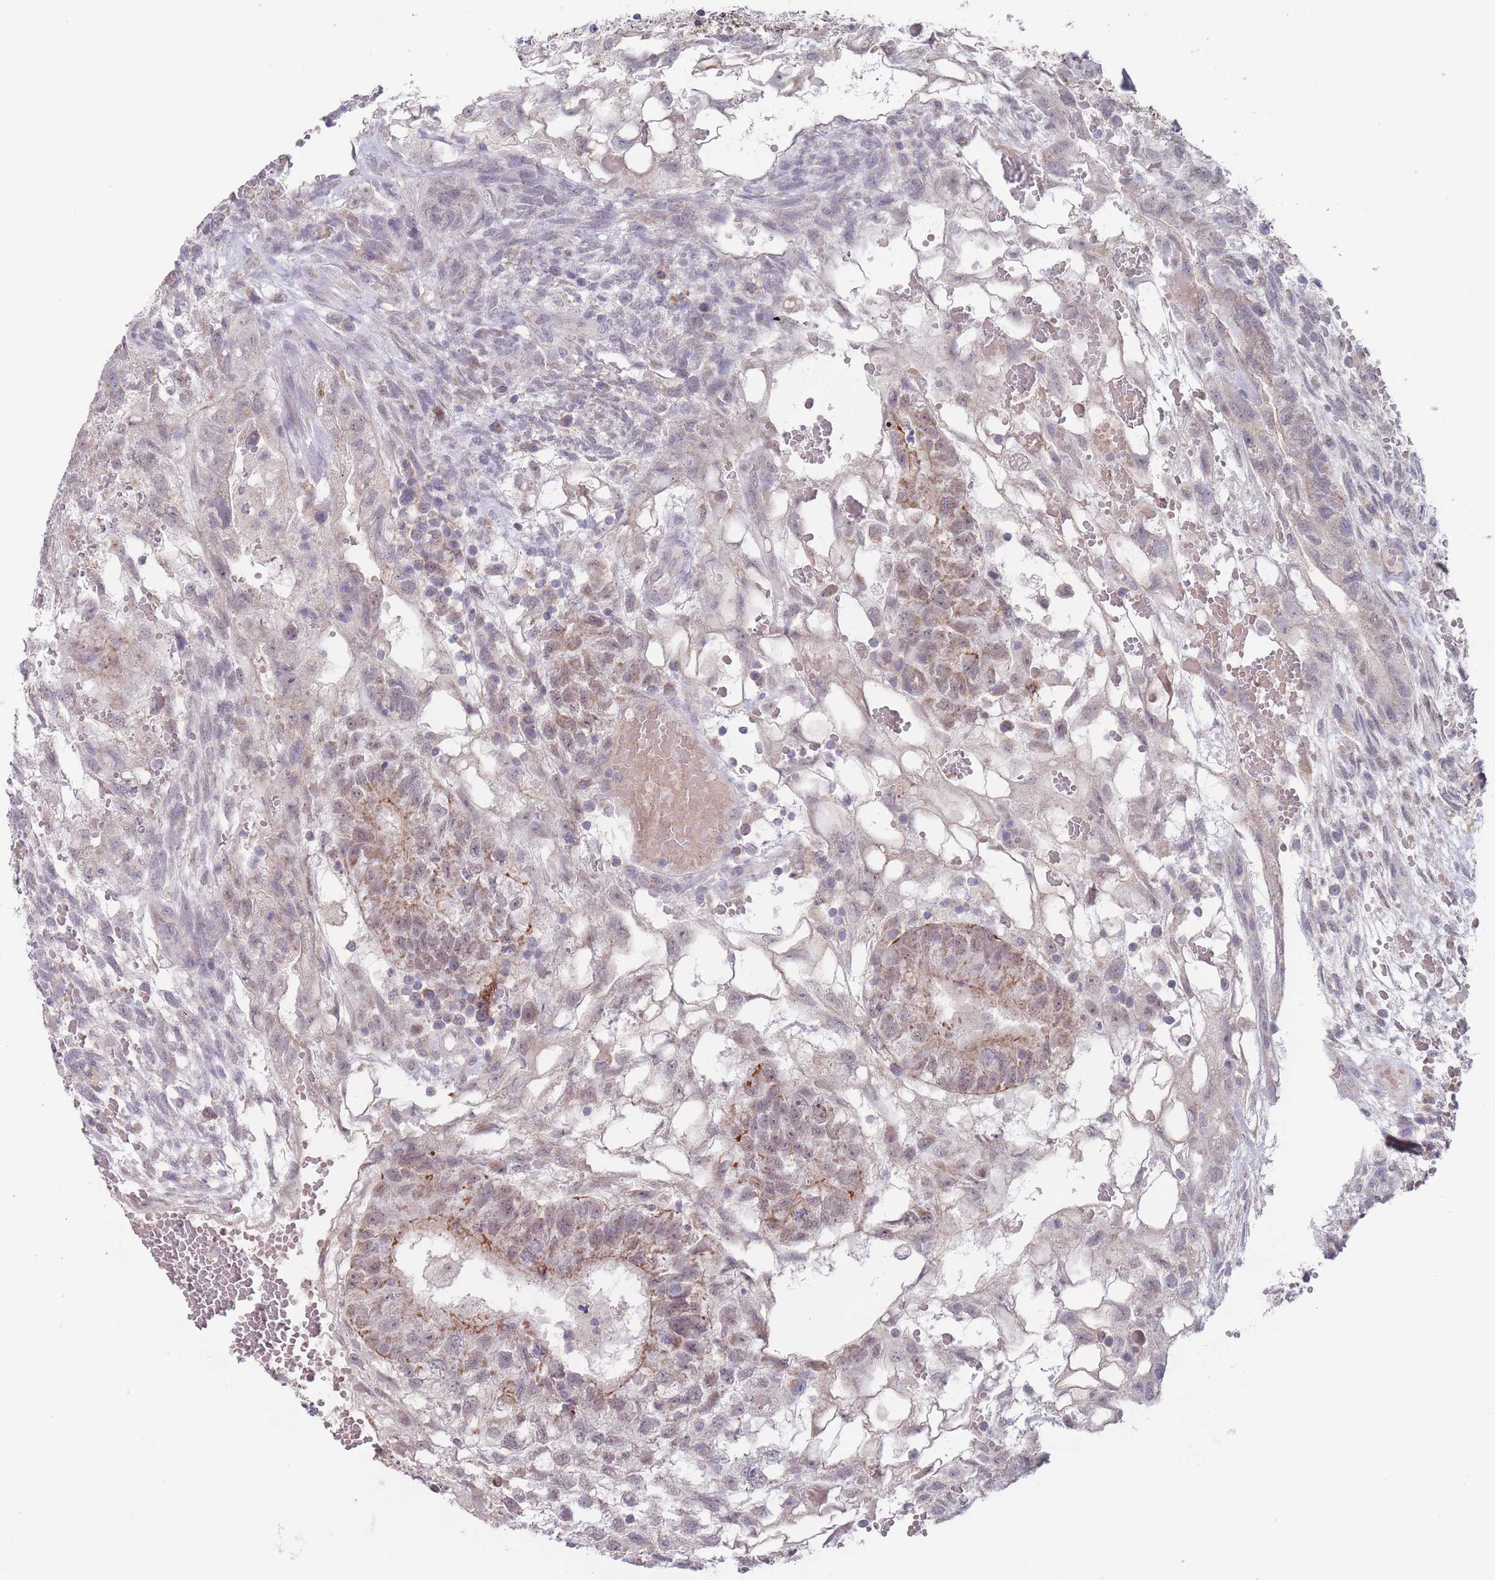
{"staining": {"intensity": "moderate", "quantity": "25%-75%", "location": "cytoplasmic/membranous,nuclear"}, "tissue": "testis cancer", "cell_type": "Tumor cells", "image_type": "cancer", "snomed": [{"axis": "morphology", "description": "Normal tissue, NOS"}, {"axis": "morphology", "description": "Carcinoma, Embryonal, NOS"}, {"axis": "topography", "description": "Testis"}], "caption": "Protein expression analysis of testis embryonal carcinoma exhibits moderate cytoplasmic/membranous and nuclear staining in approximately 25%-75% of tumor cells. (Stains: DAB in brown, nuclei in blue, Microscopy: brightfield microscopy at high magnification).", "gene": "PEX7", "patient": {"sex": "male", "age": 32}}